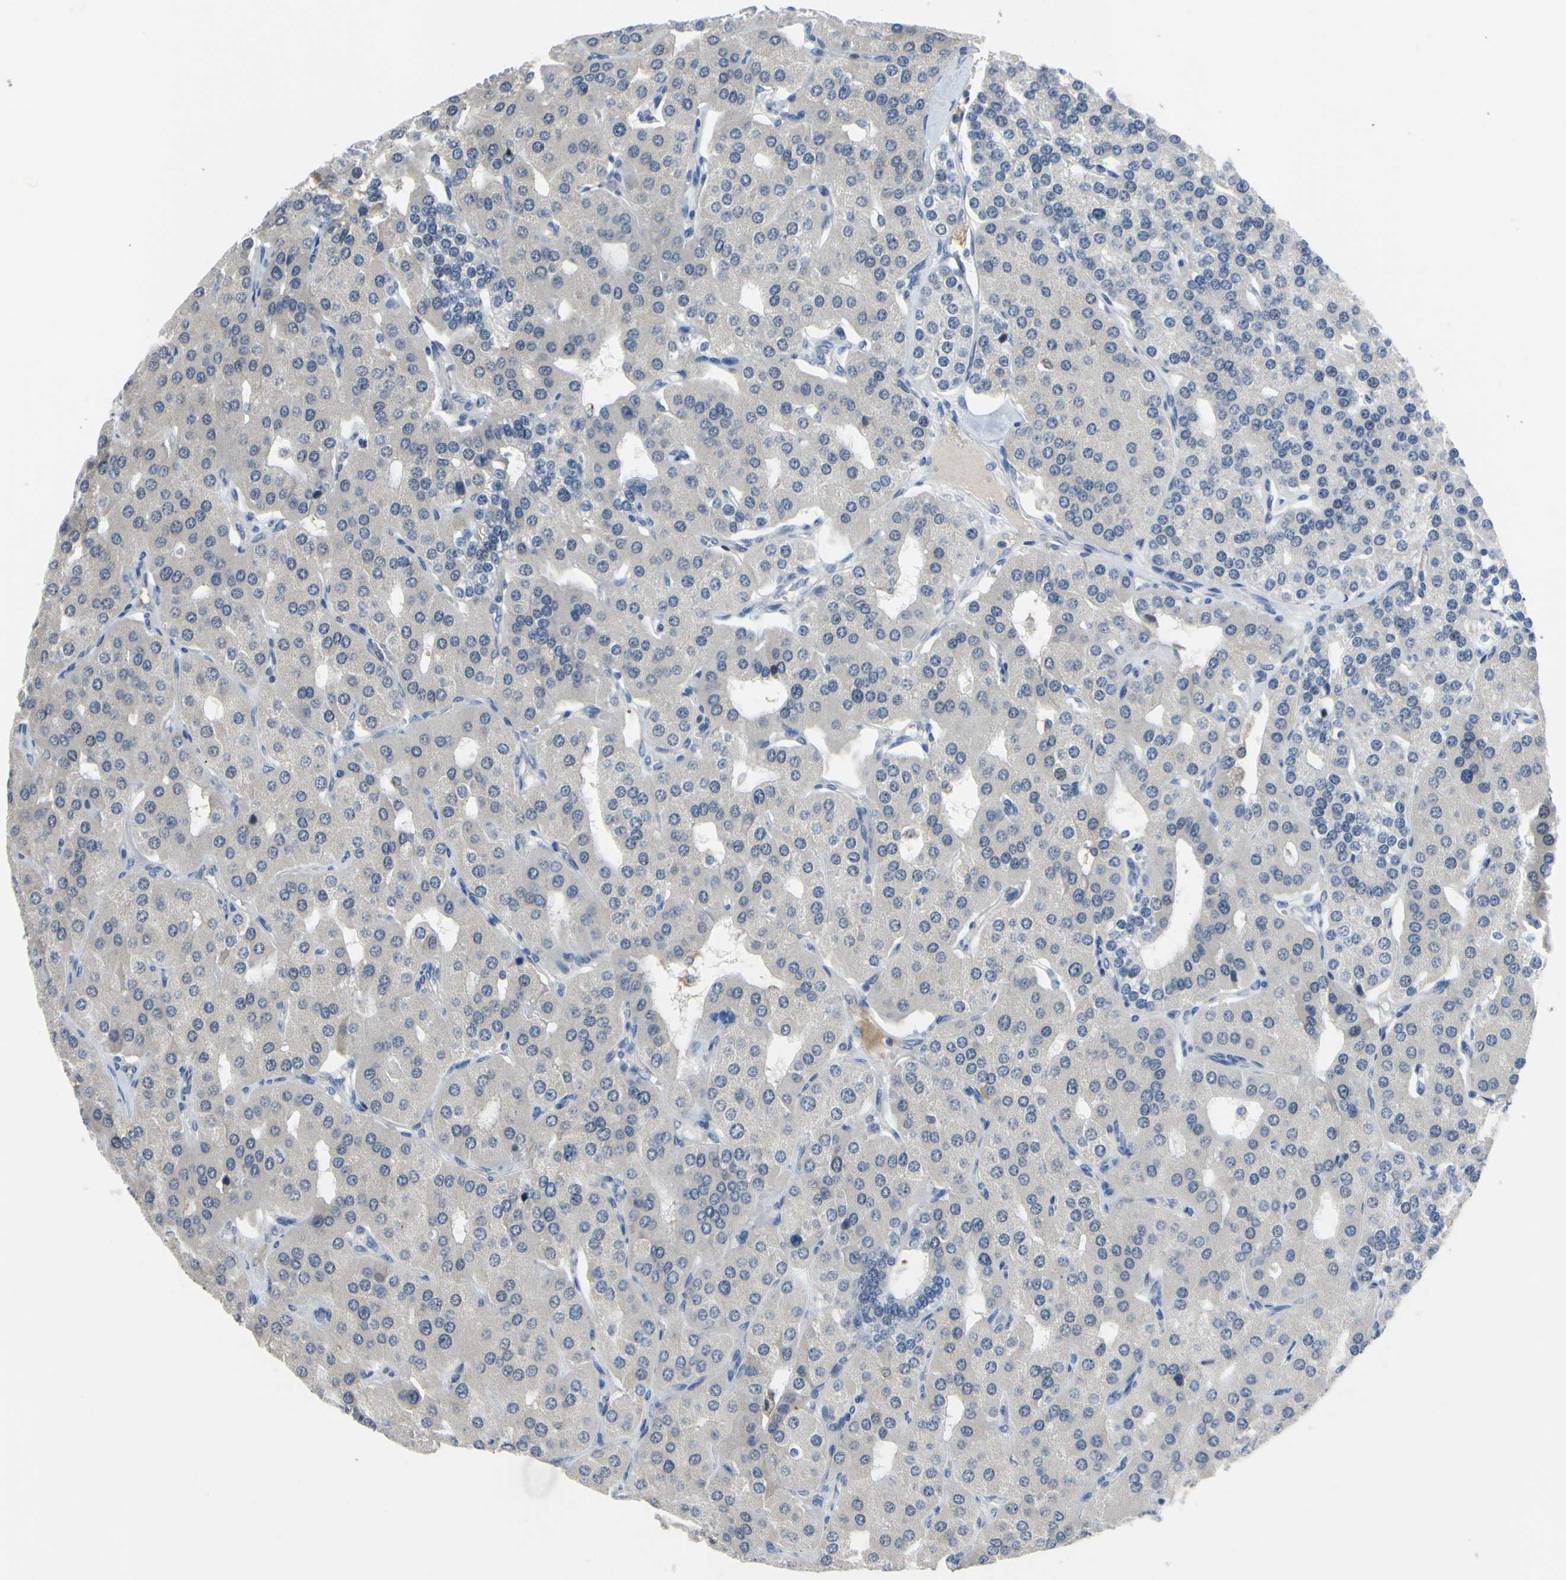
{"staining": {"intensity": "negative", "quantity": "none", "location": "none"}, "tissue": "parathyroid gland", "cell_type": "Glandular cells", "image_type": "normal", "snomed": [{"axis": "morphology", "description": "Normal tissue, NOS"}, {"axis": "morphology", "description": "Adenoma, NOS"}, {"axis": "topography", "description": "Parathyroid gland"}], "caption": "Protein analysis of unremarkable parathyroid gland demonstrates no significant staining in glandular cells.", "gene": "LHX9", "patient": {"sex": "female", "age": 86}}